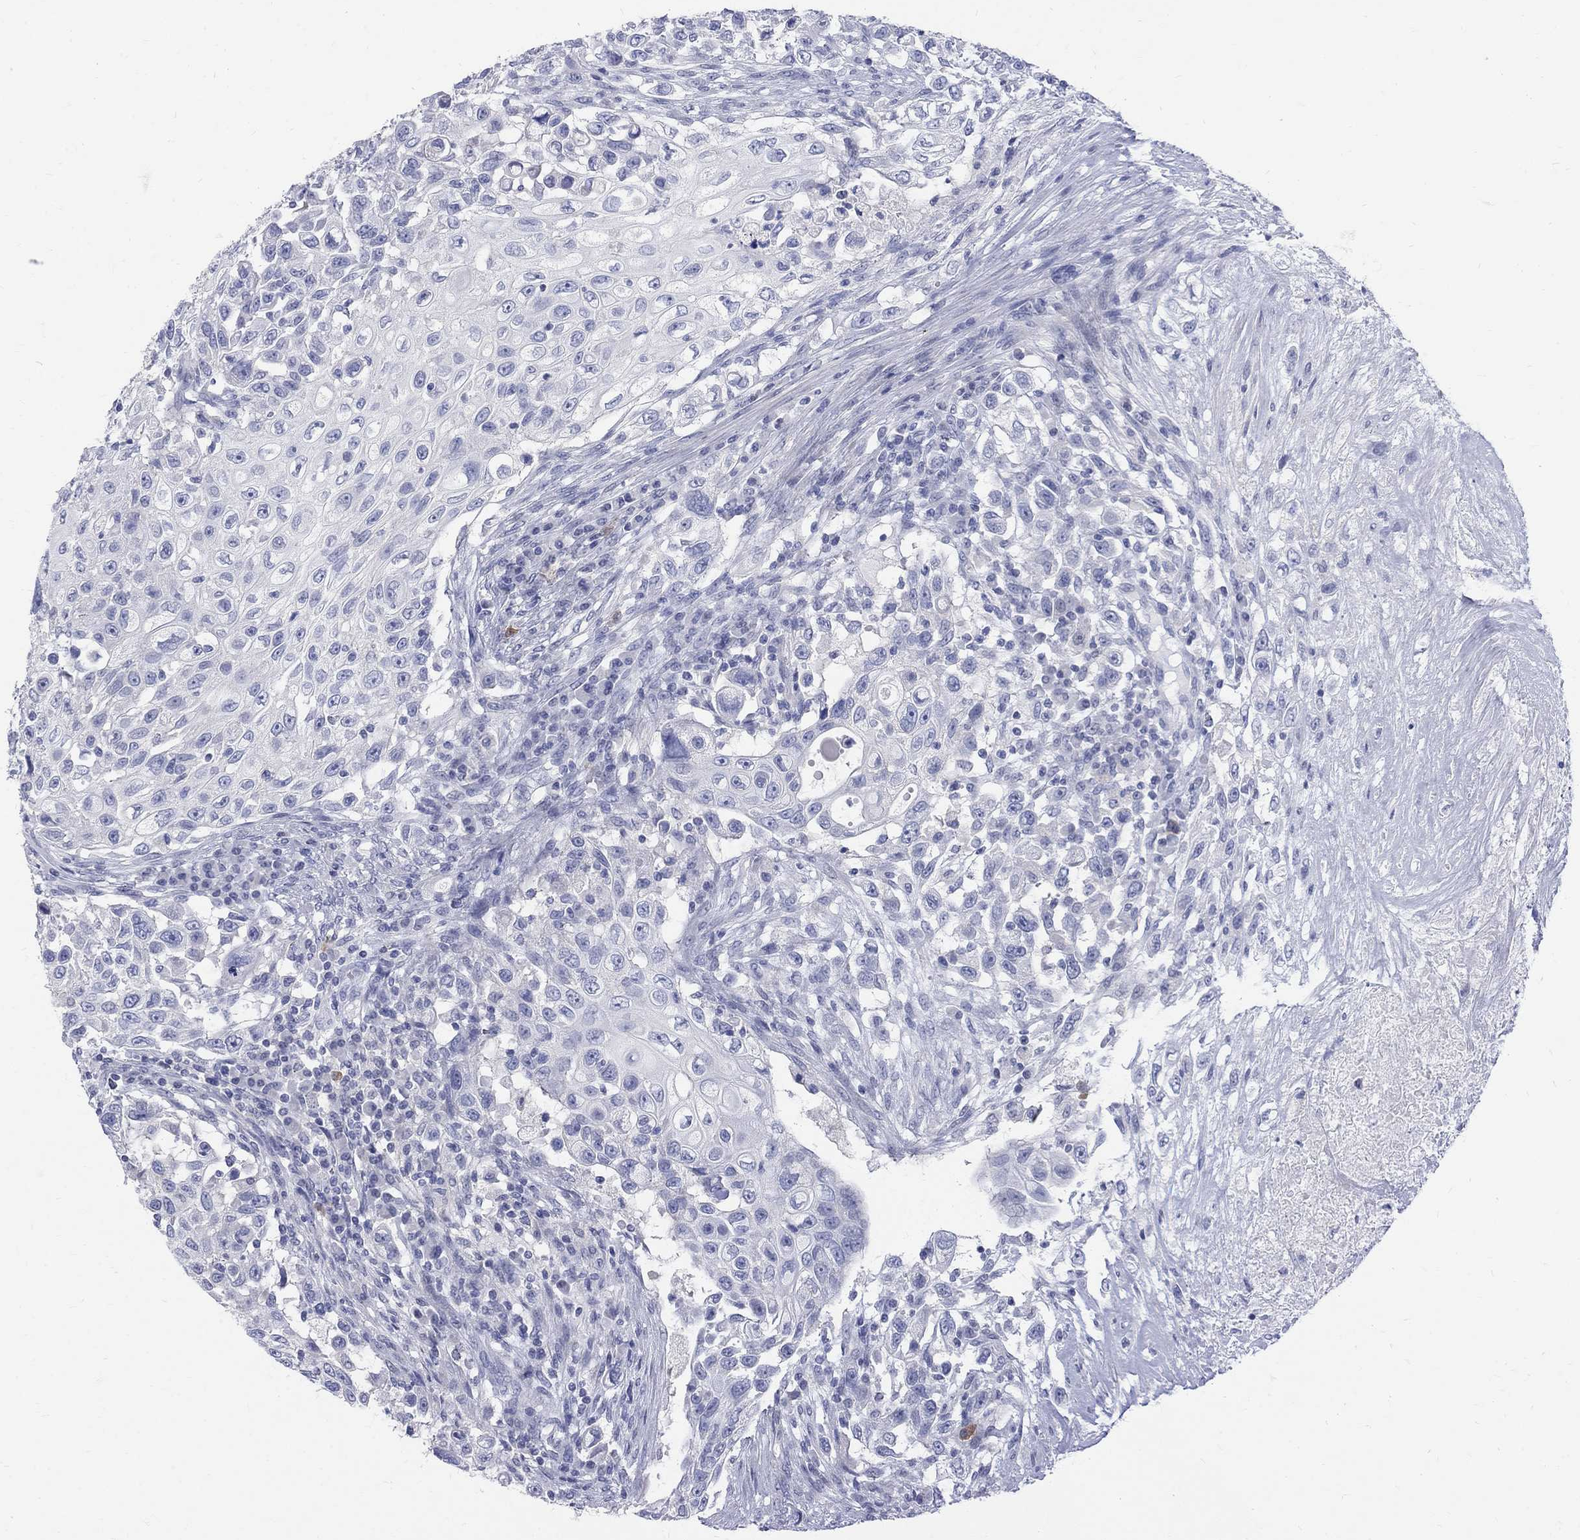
{"staining": {"intensity": "negative", "quantity": "none", "location": "none"}, "tissue": "urothelial cancer", "cell_type": "Tumor cells", "image_type": "cancer", "snomed": [{"axis": "morphology", "description": "Urothelial carcinoma, High grade"}, {"axis": "topography", "description": "Urinary bladder"}], "caption": "High magnification brightfield microscopy of urothelial cancer stained with DAB (3,3'-diaminobenzidine) (brown) and counterstained with hematoxylin (blue): tumor cells show no significant expression.", "gene": "MAGEB6", "patient": {"sex": "female", "age": 56}}